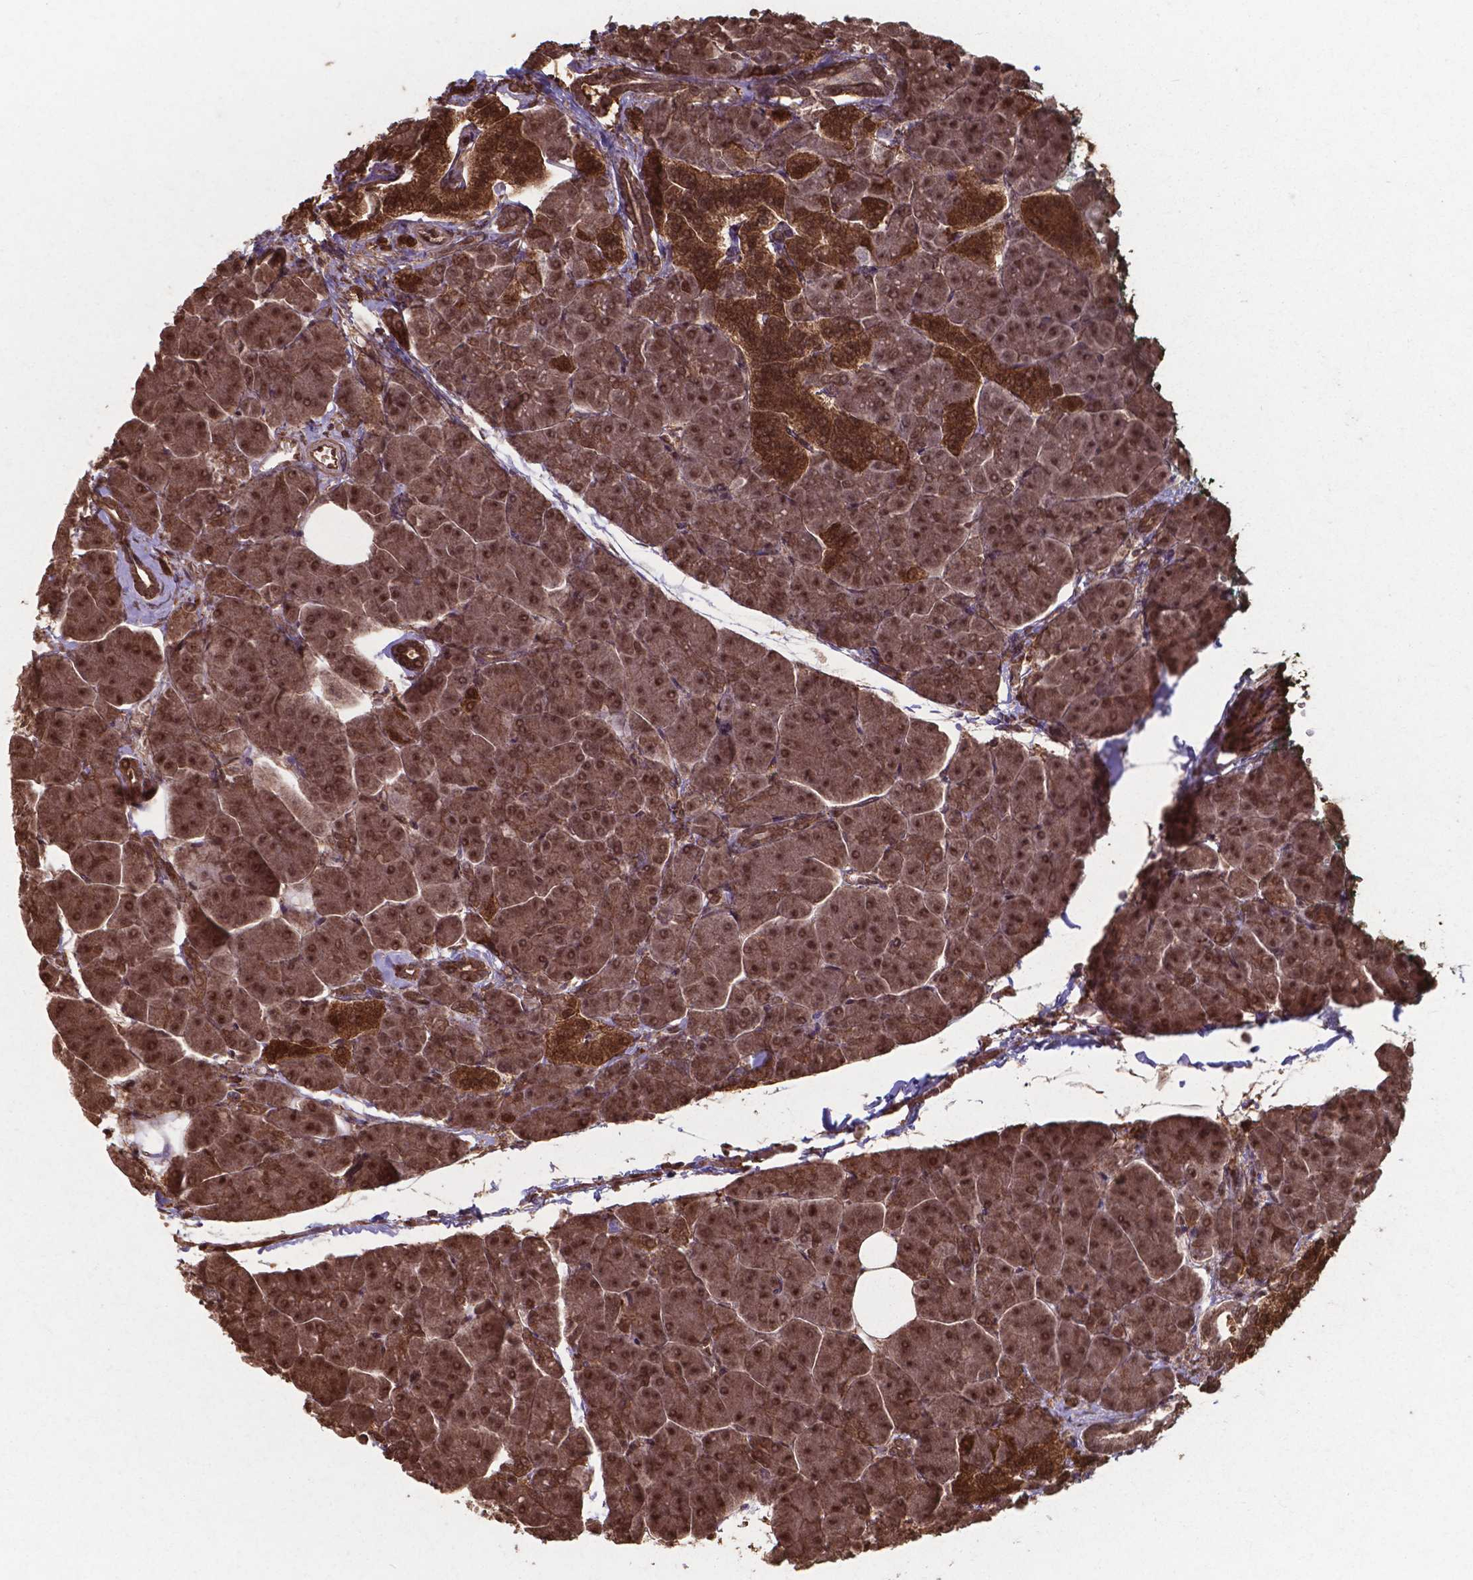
{"staining": {"intensity": "strong", "quantity": ">75%", "location": "cytoplasmic/membranous,nuclear"}, "tissue": "pancreas", "cell_type": "Exocrine glandular cells", "image_type": "normal", "snomed": [{"axis": "morphology", "description": "Normal tissue, NOS"}, {"axis": "topography", "description": "Adipose tissue"}, {"axis": "topography", "description": "Pancreas"}, {"axis": "topography", "description": "Peripheral nerve tissue"}], "caption": "Protein expression analysis of unremarkable human pancreas reveals strong cytoplasmic/membranous,nuclear staining in approximately >75% of exocrine glandular cells. (Brightfield microscopy of DAB IHC at high magnification).", "gene": "CHP2", "patient": {"sex": "female", "age": 58}}